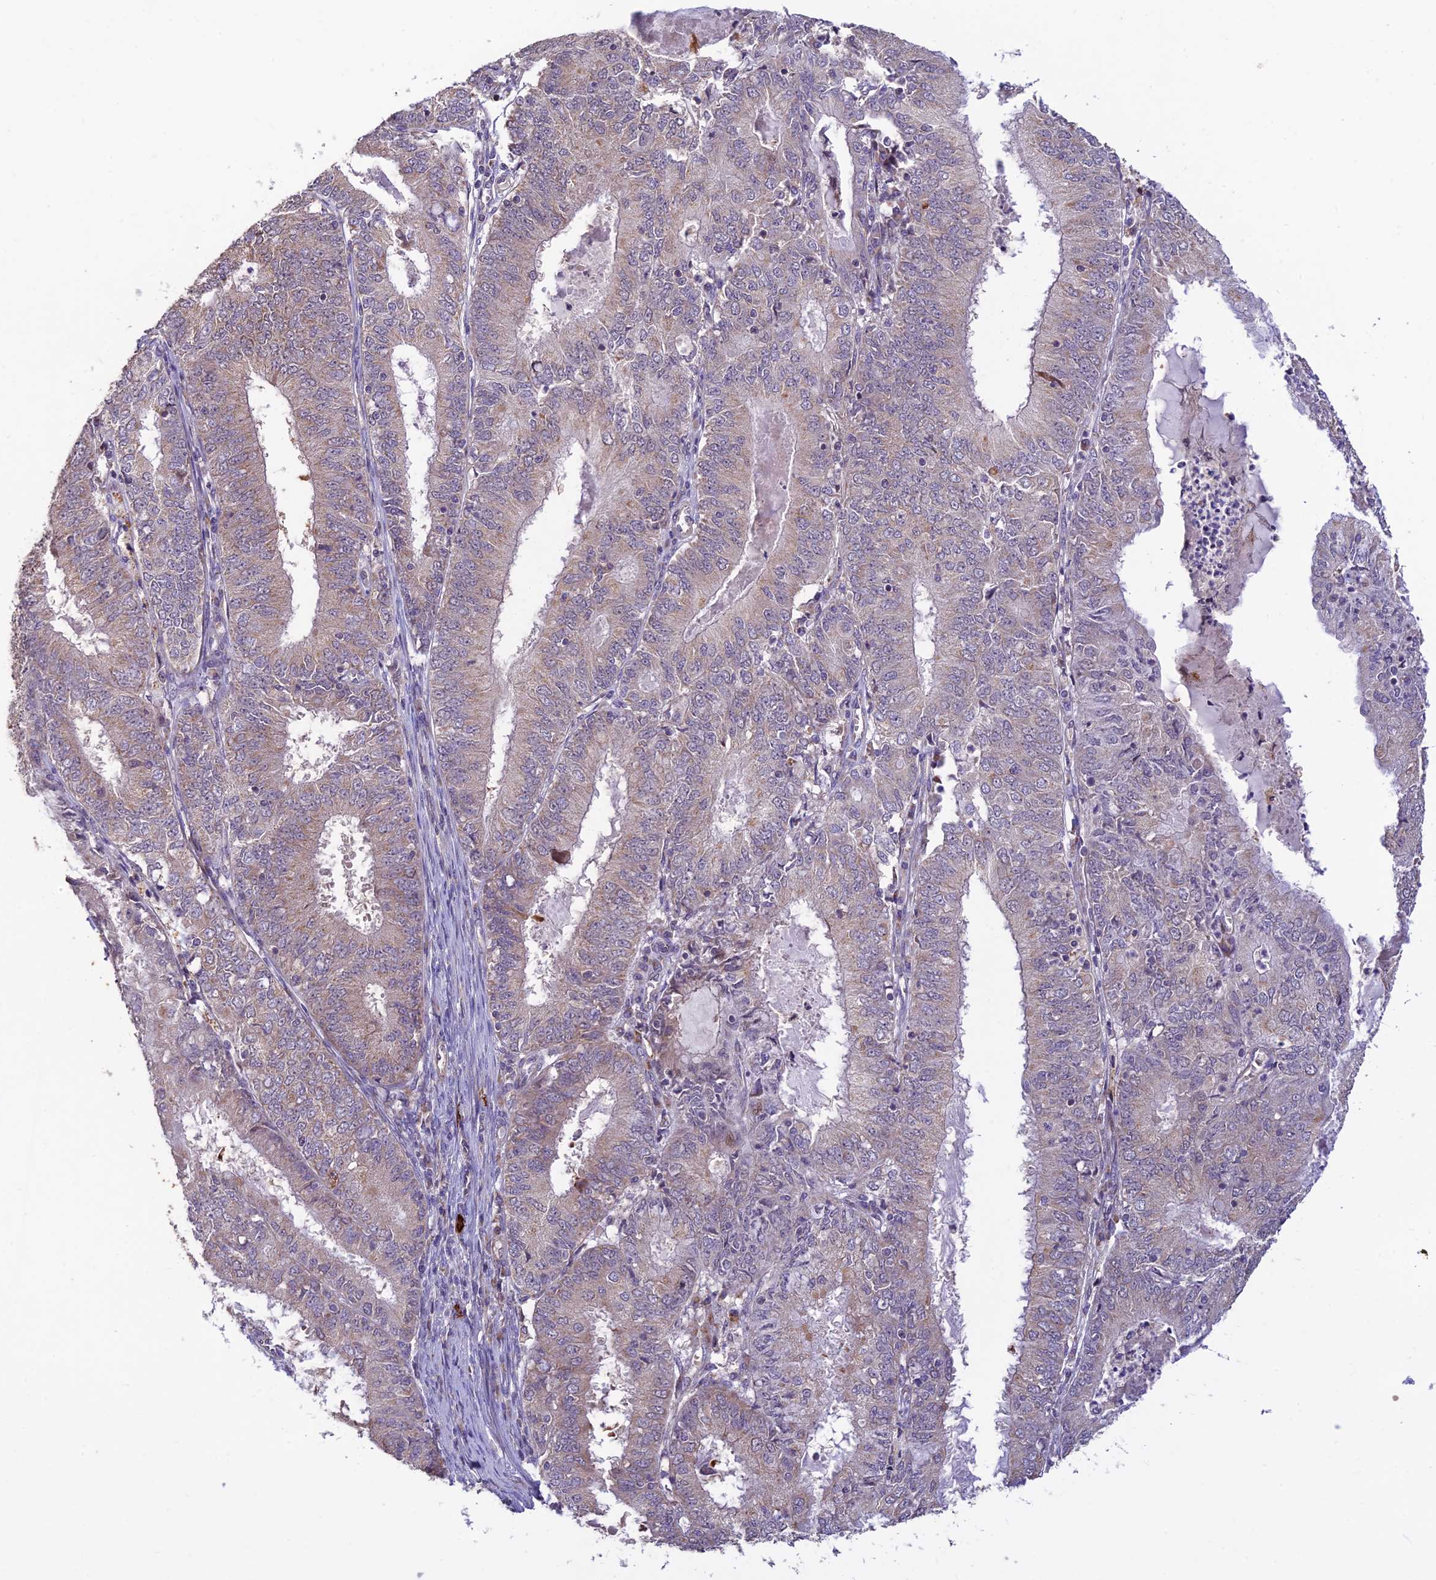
{"staining": {"intensity": "negative", "quantity": "none", "location": "none"}, "tissue": "endometrial cancer", "cell_type": "Tumor cells", "image_type": "cancer", "snomed": [{"axis": "morphology", "description": "Adenocarcinoma, NOS"}, {"axis": "topography", "description": "Endometrium"}], "caption": "The IHC photomicrograph has no significant expression in tumor cells of endometrial adenocarcinoma tissue. (DAB (3,3'-diaminobenzidine) immunohistochemistry (IHC), high magnification).", "gene": "ASPDH", "patient": {"sex": "female", "age": 57}}